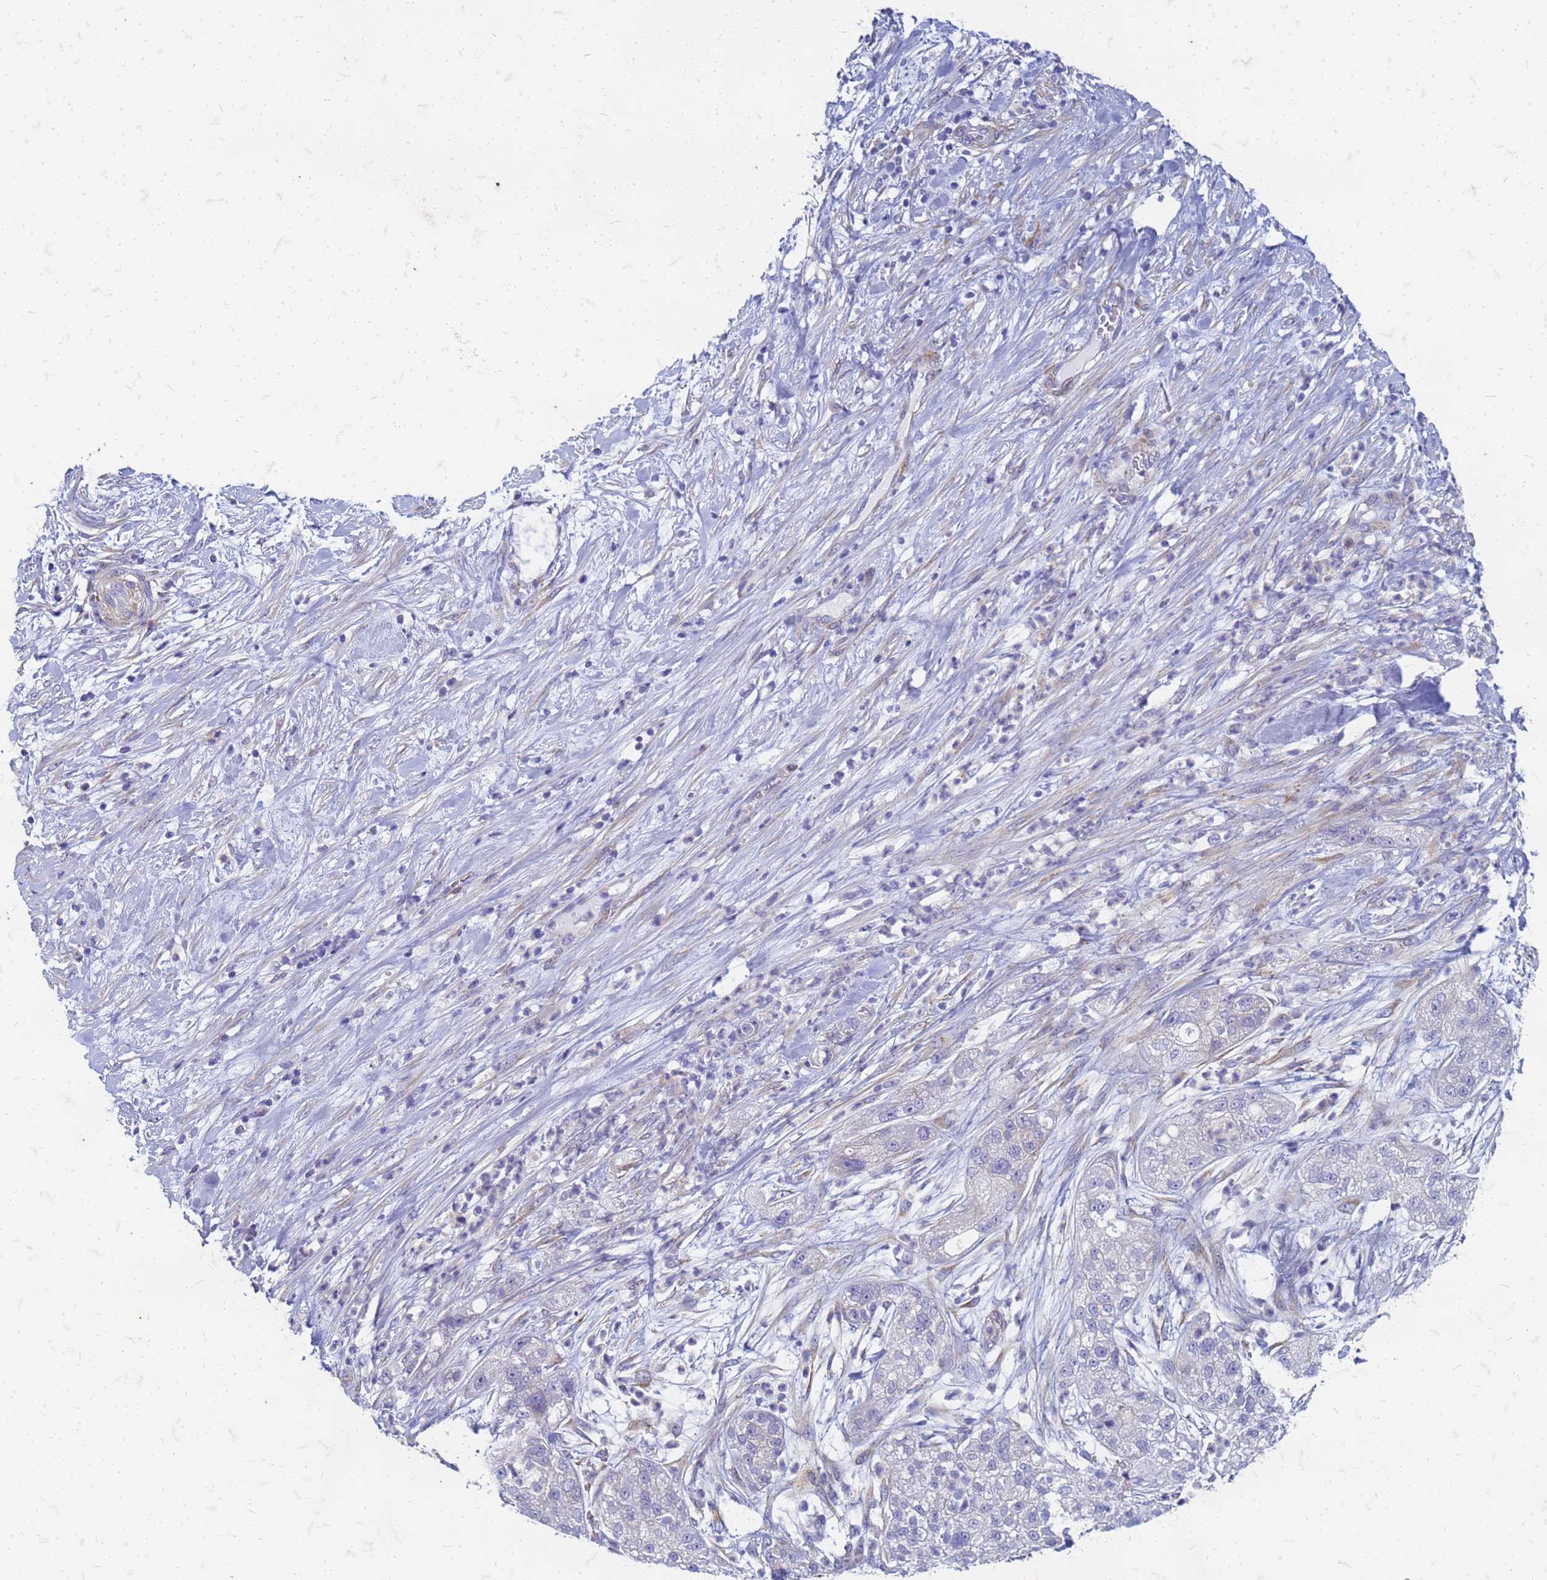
{"staining": {"intensity": "negative", "quantity": "none", "location": "none"}, "tissue": "pancreatic cancer", "cell_type": "Tumor cells", "image_type": "cancer", "snomed": [{"axis": "morphology", "description": "Adenocarcinoma, NOS"}, {"axis": "topography", "description": "Pancreas"}], "caption": "Tumor cells show no significant protein positivity in adenocarcinoma (pancreatic).", "gene": "TRIM64B", "patient": {"sex": "female", "age": 78}}